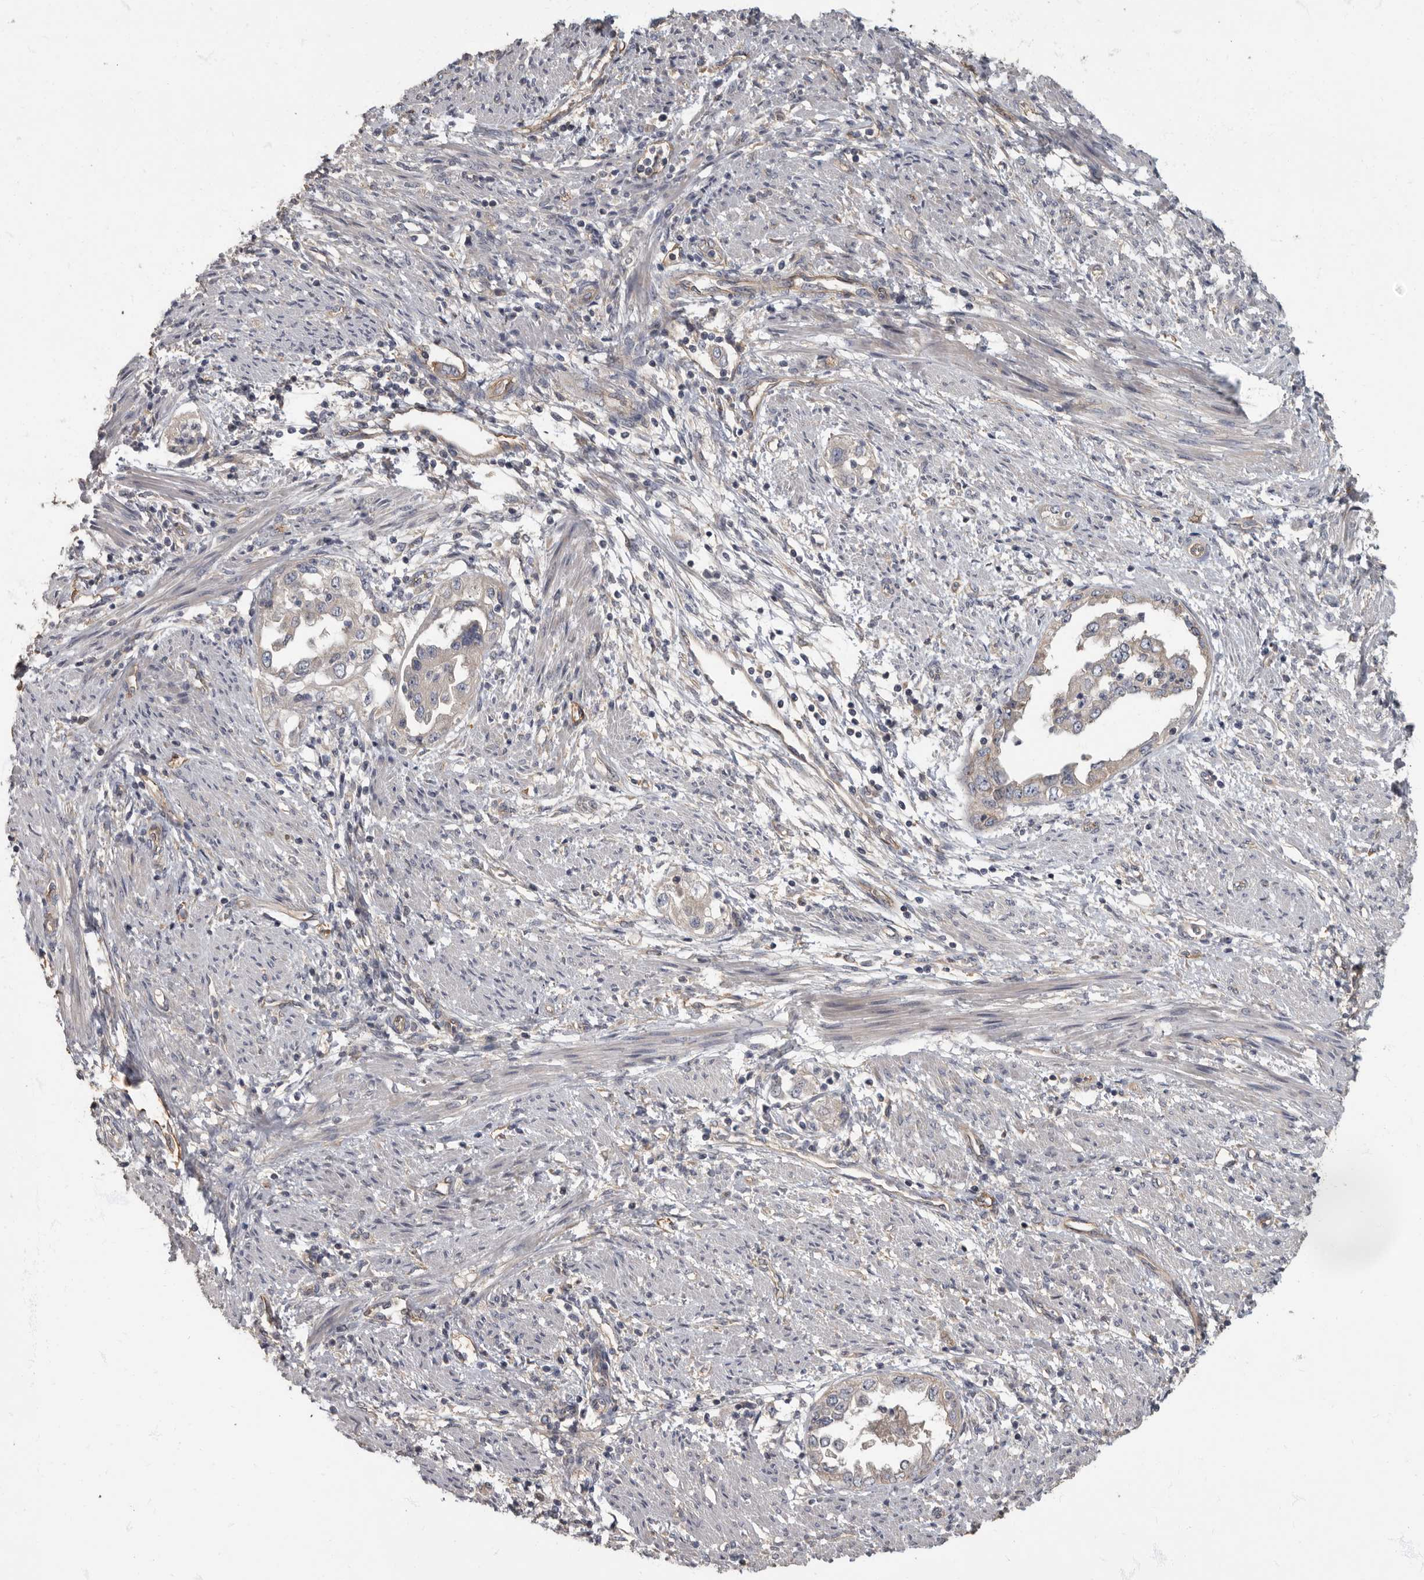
{"staining": {"intensity": "weak", "quantity": "25%-75%", "location": "cytoplasmic/membranous"}, "tissue": "endometrial cancer", "cell_type": "Tumor cells", "image_type": "cancer", "snomed": [{"axis": "morphology", "description": "Adenocarcinoma, NOS"}, {"axis": "topography", "description": "Endometrium"}], "caption": "An immunohistochemistry (IHC) micrograph of neoplastic tissue is shown. Protein staining in brown labels weak cytoplasmic/membranous positivity in endometrial cancer within tumor cells.", "gene": "PDK1", "patient": {"sex": "female", "age": 85}}